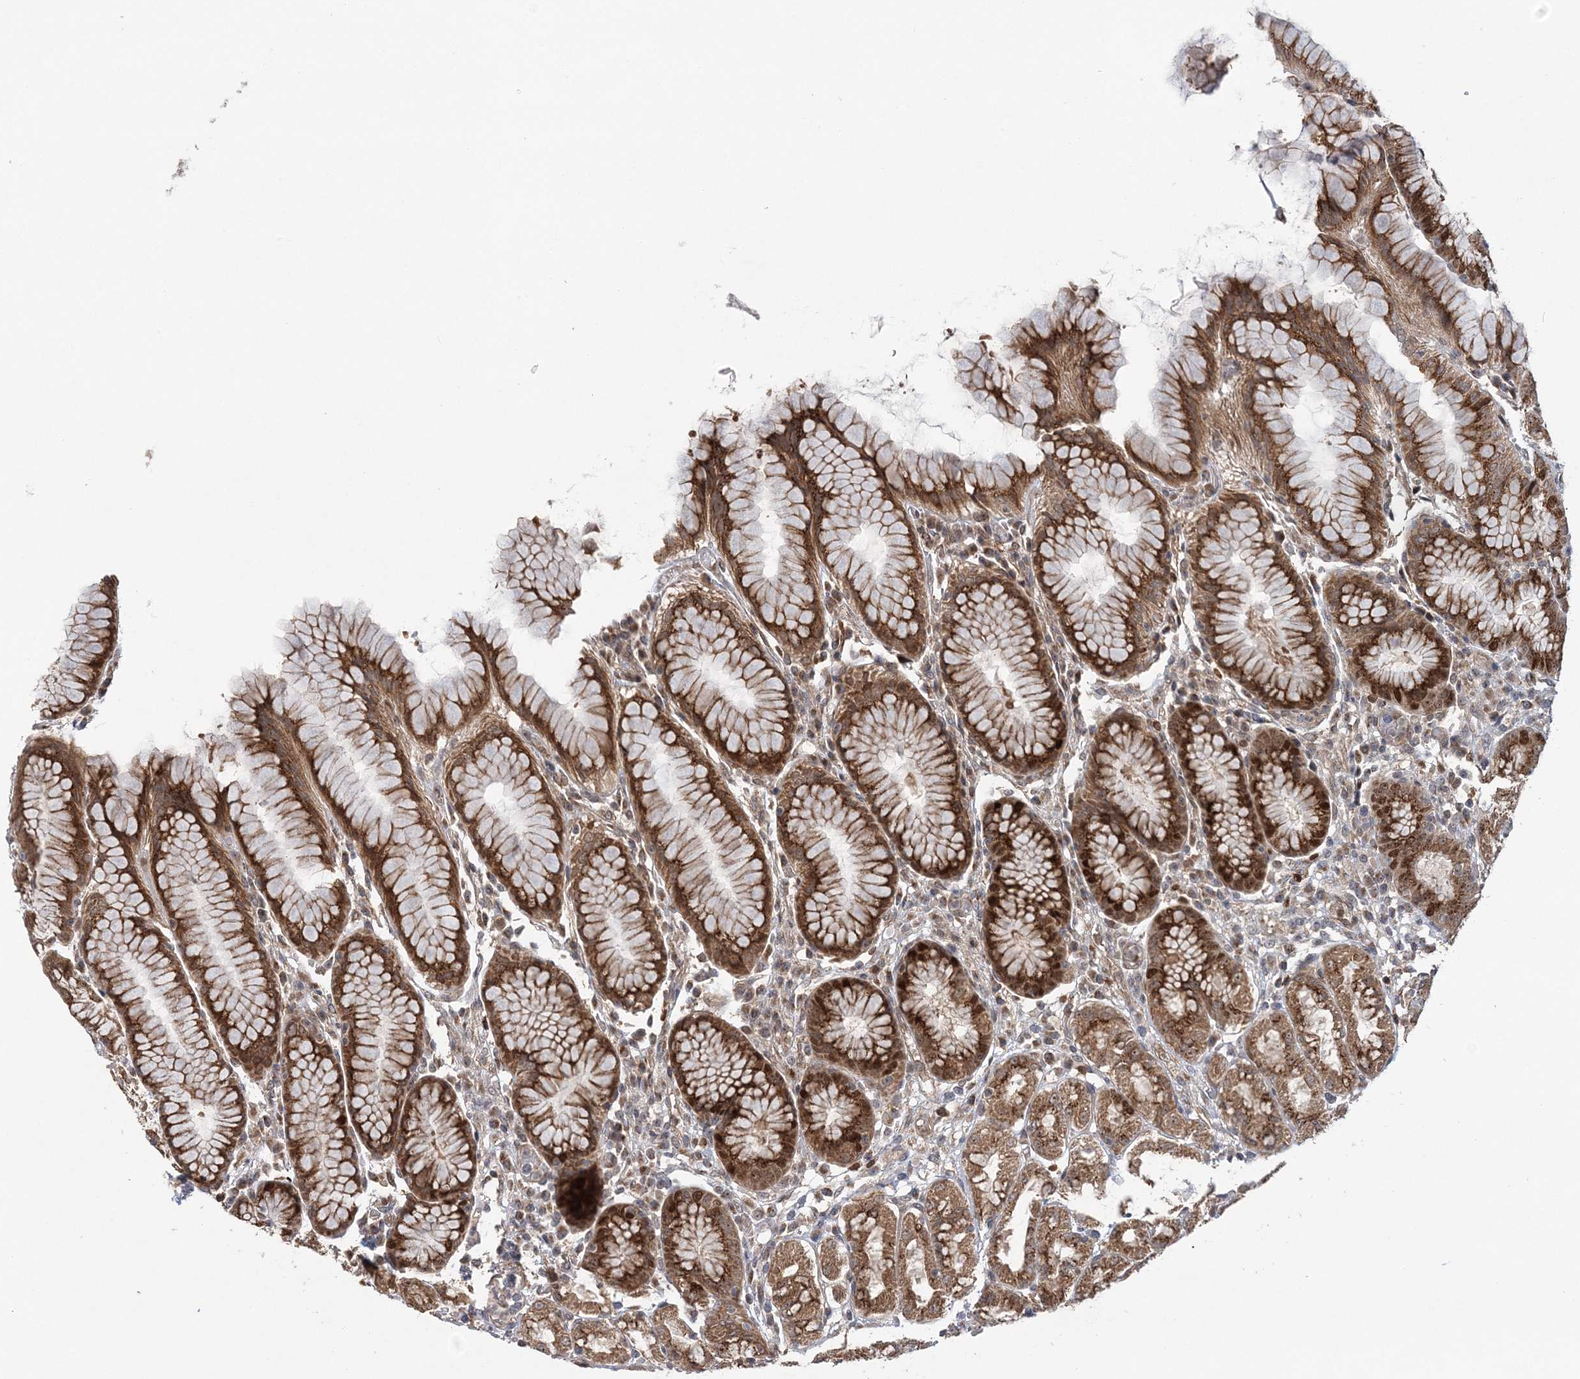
{"staining": {"intensity": "strong", "quantity": "25%-75%", "location": "cytoplasmic/membranous"}, "tissue": "stomach", "cell_type": "Glandular cells", "image_type": "normal", "snomed": [{"axis": "morphology", "description": "Normal tissue, NOS"}, {"axis": "topography", "description": "Stomach, lower"}], "caption": "DAB immunohistochemical staining of unremarkable stomach demonstrates strong cytoplasmic/membranous protein expression in about 25%-75% of glandular cells. (DAB IHC with brightfield microscopy, high magnification).", "gene": "KIF4A", "patient": {"sex": "female", "age": 56}}